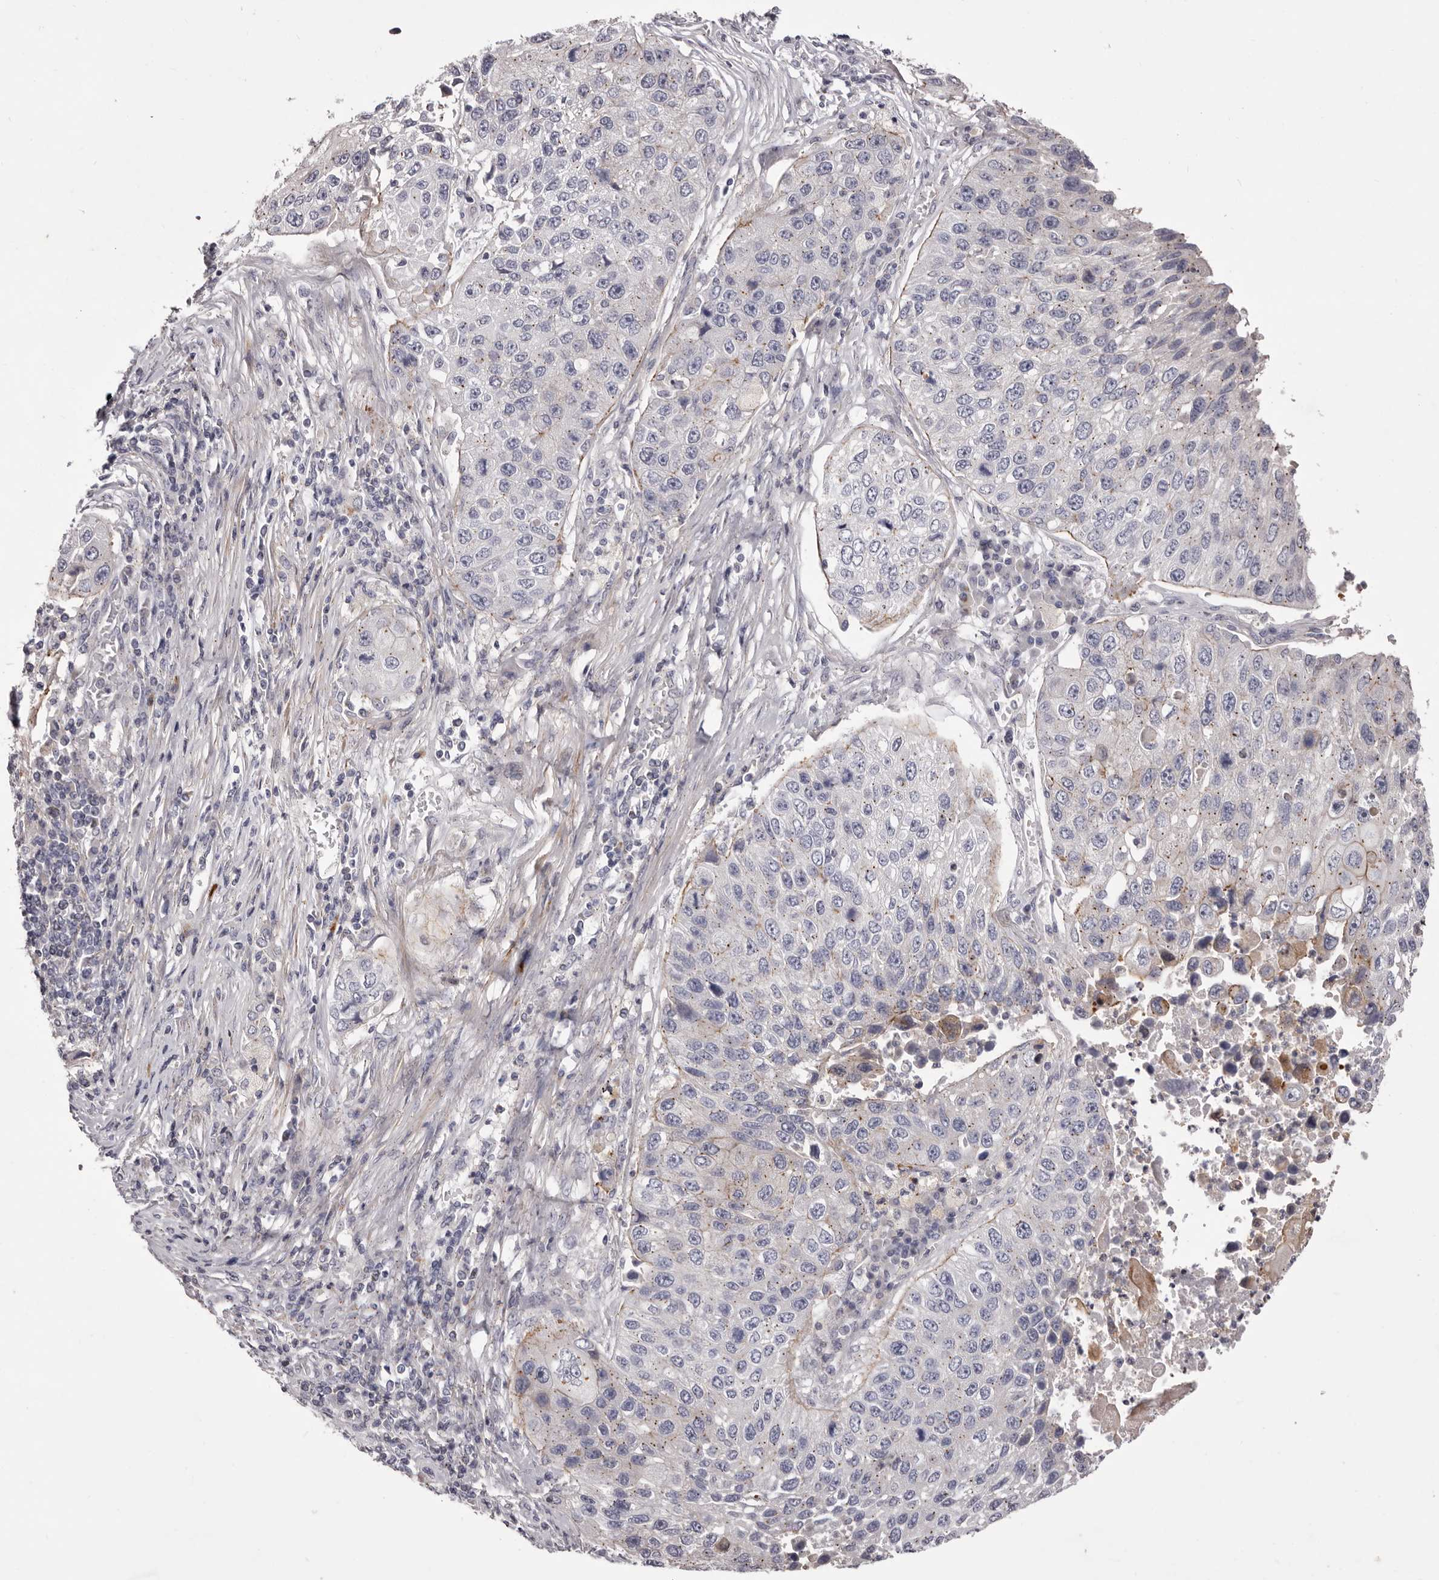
{"staining": {"intensity": "negative", "quantity": "none", "location": "none"}, "tissue": "lung cancer", "cell_type": "Tumor cells", "image_type": "cancer", "snomed": [{"axis": "morphology", "description": "Squamous cell carcinoma, NOS"}, {"axis": "topography", "description": "Lung"}], "caption": "Tumor cells show no significant protein staining in lung squamous cell carcinoma.", "gene": "PEG10", "patient": {"sex": "male", "age": 61}}